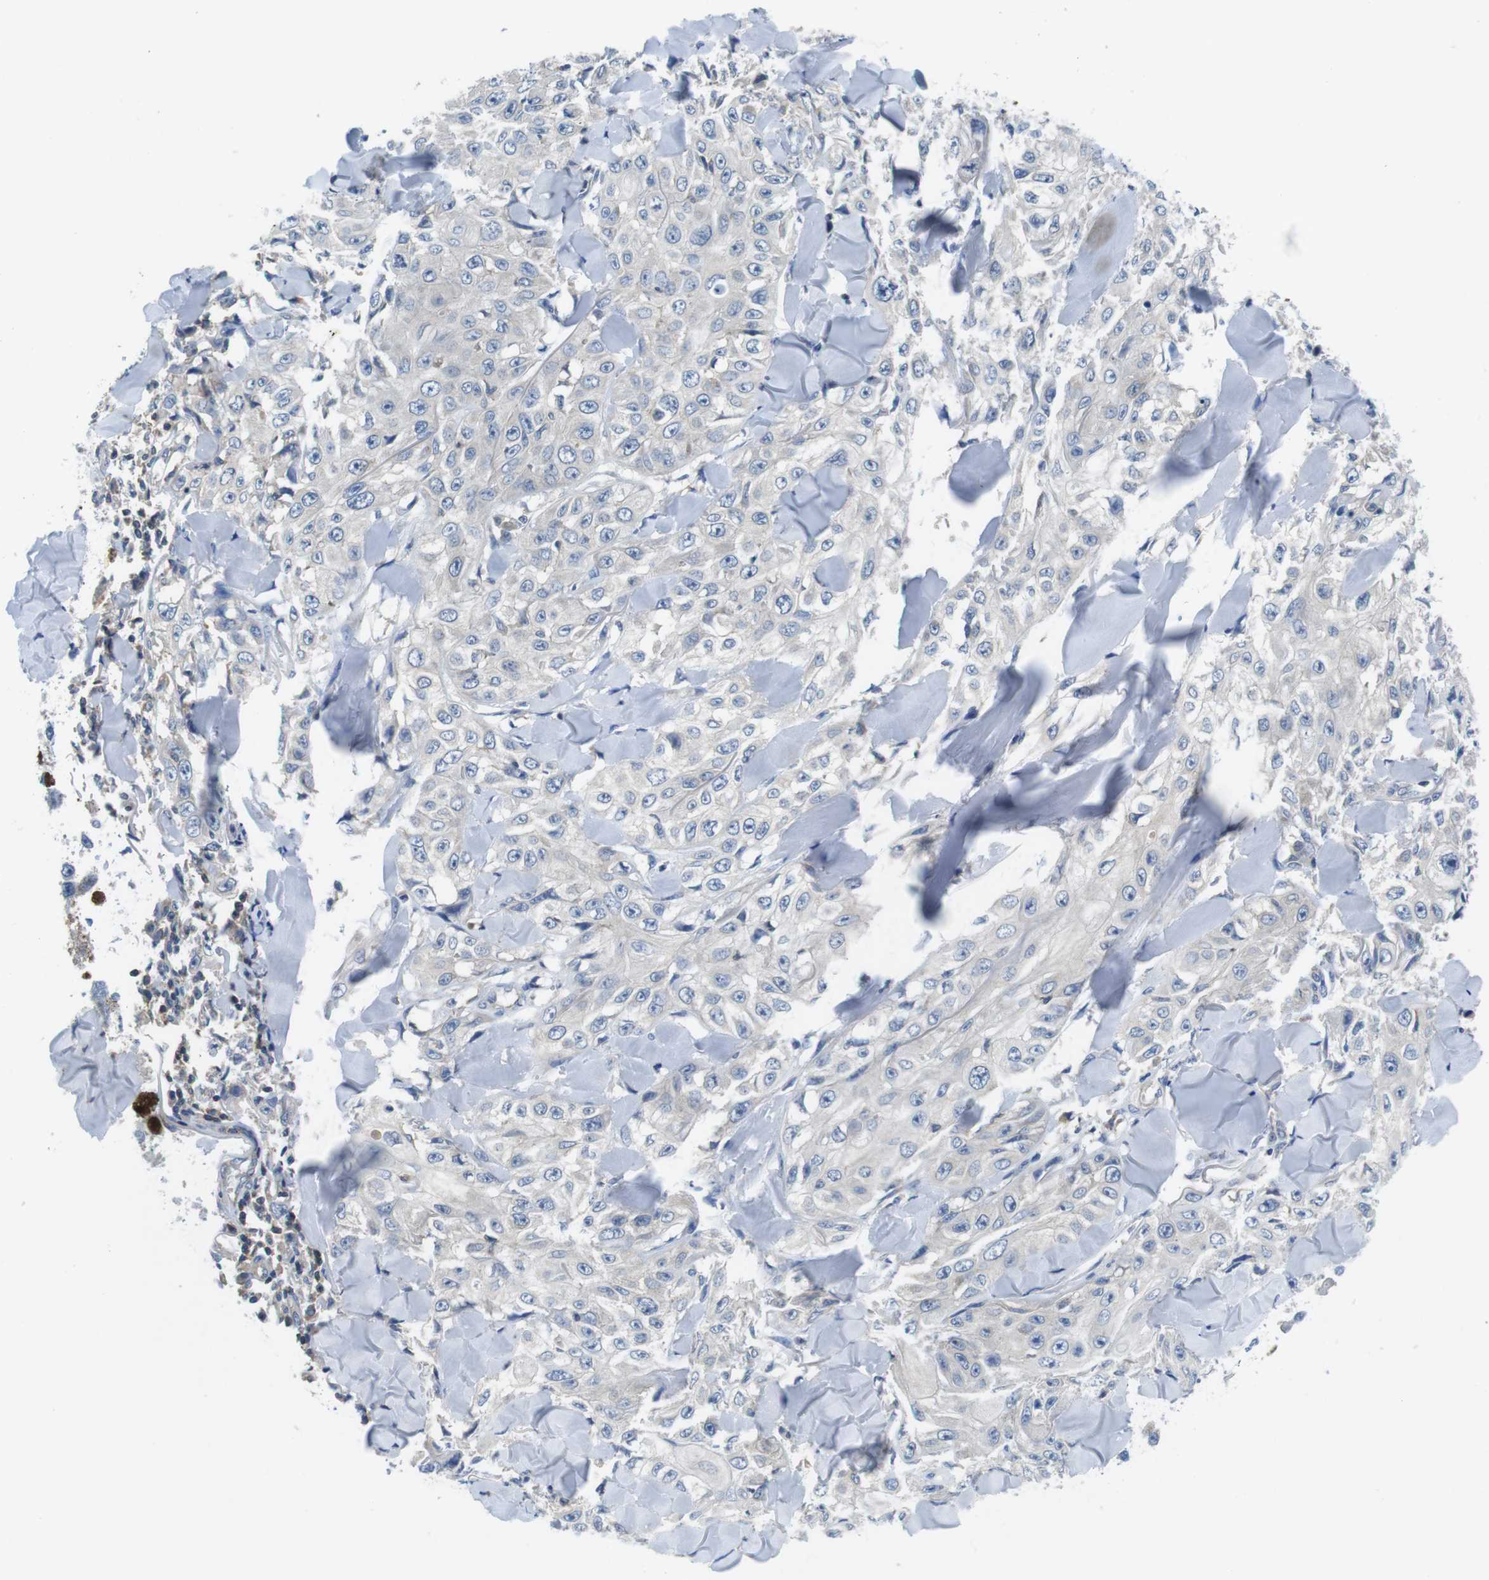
{"staining": {"intensity": "negative", "quantity": "none", "location": "none"}, "tissue": "skin cancer", "cell_type": "Tumor cells", "image_type": "cancer", "snomed": [{"axis": "morphology", "description": "Squamous cell carcinoma, NOS"}, {"axis": "topography", "description": "Skin"}], "caption": "Image shows no significant protein expression in tumor cells of squamous cell carcinoma (skin).", "gene": "PIK3CD", "patient": {"sex": "male", "age": 86}}